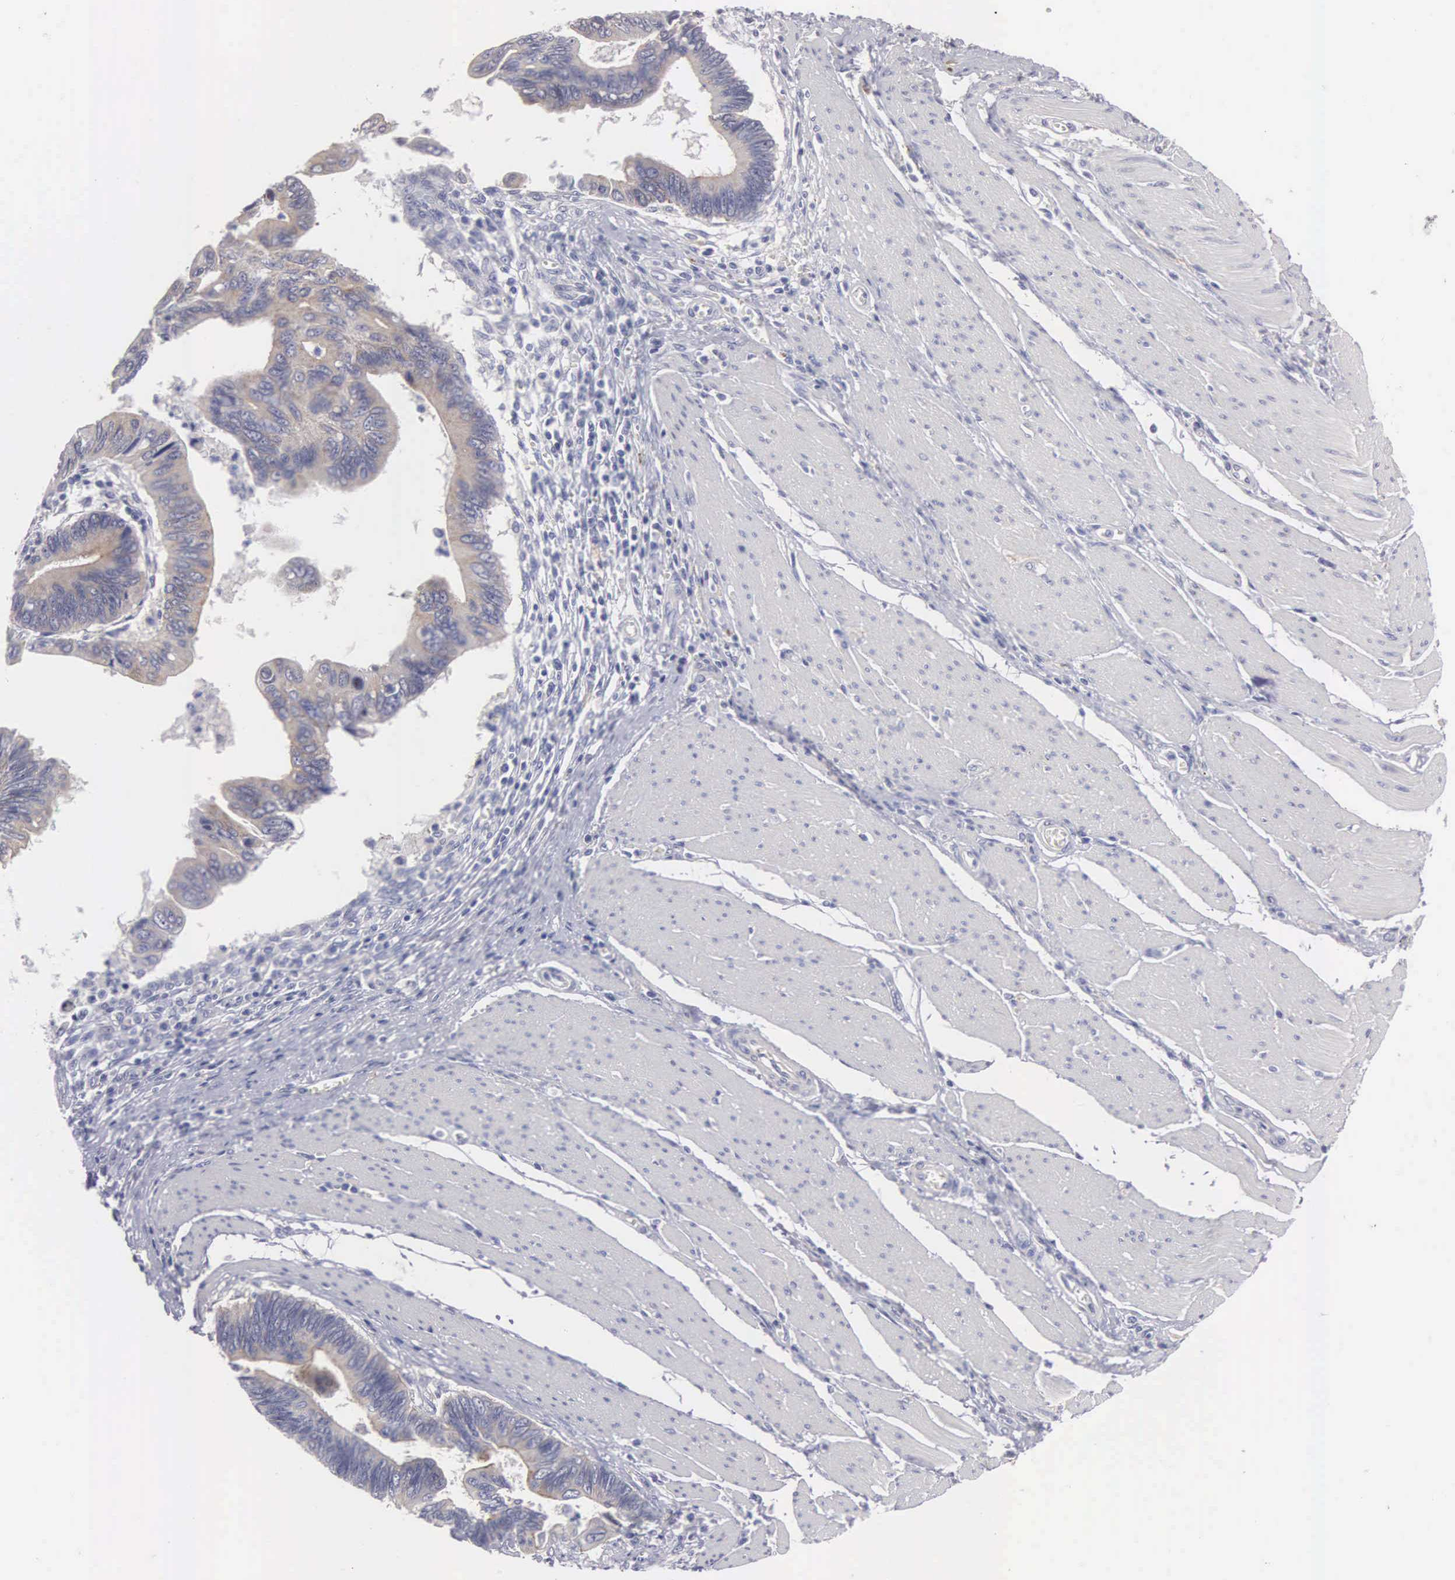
{"staining": {"intensity": "moderate", "quantity": ">75%", "location": "cytoplasmic/membranous"}, "tissue": "pancreatic cancer", "cell_type": "Tumor cells", "image_type": "cancer", "snomed": [{"axis": "morphology", "description": "Adenocarcinoma, NOS"}, {"axis": "topography", "description": "Pancreas"}], "caption": "The micrograph demonstrates immunohistochemical staining of pancreatic cancer (adenocarcinoma). There is moderate cytoplasmic/membranous staining is seen in approximately >75% of tumor cells.", "gene": "CEP170B", "patient": {"sex": "female", "age": 70}}